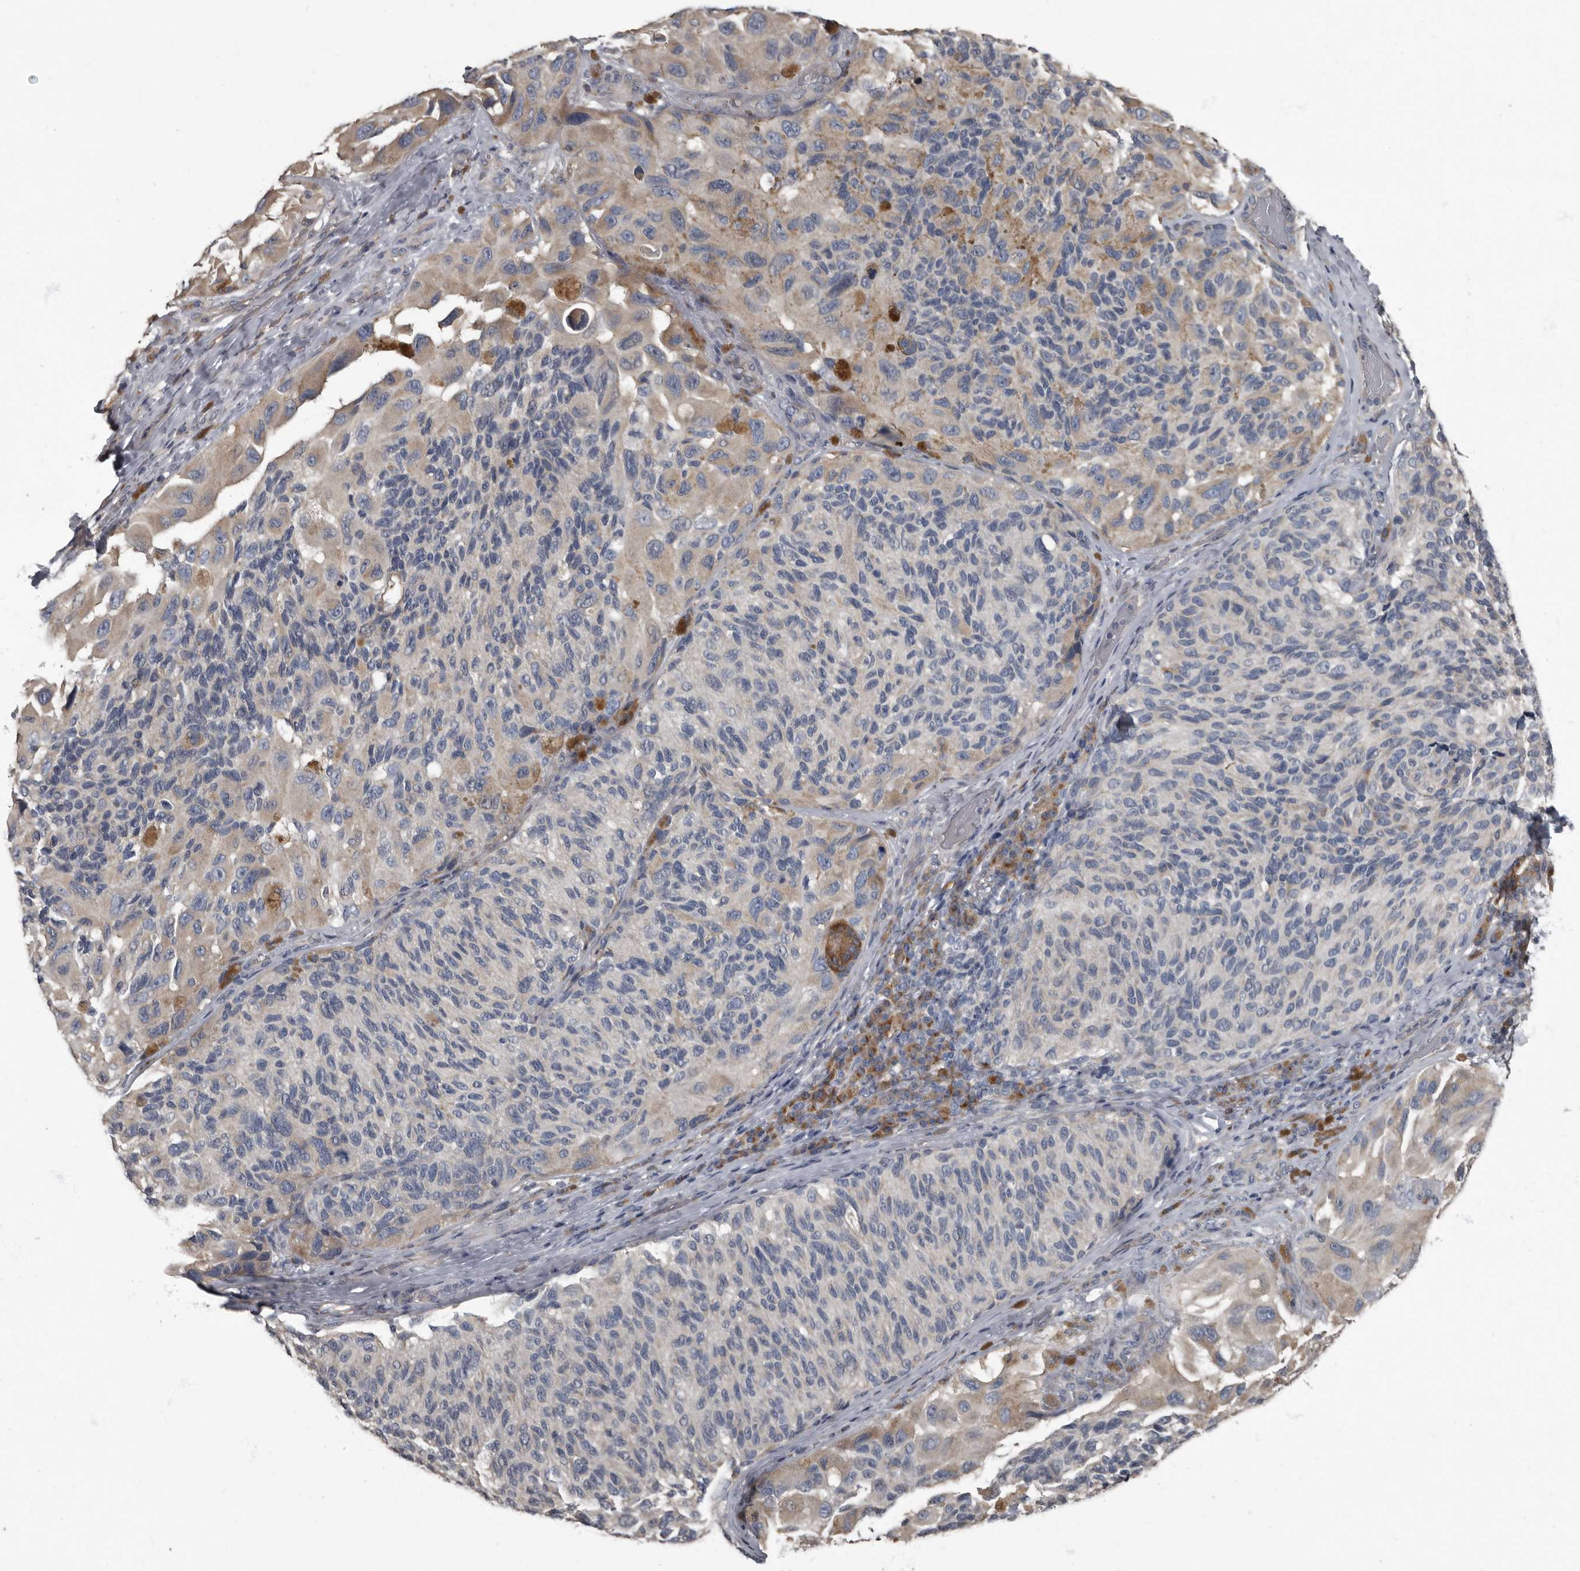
{"staining": {"intensity": "weak", "quantity": "<25%", "location": "cytoplasmic/membranous"}, "tissue": "melanoma", "cell_type": "Tumor cells", "image_type": "cancer", "snomed": [{"axis": "morphology", "description": "Malignant melanoma, NOS"}, {"axis": "topography", "description": "Skin"}], "caption": "This is an immunohistochemistry micrograph of melanoma. There is no expression in tumor cells.", "gene": "TPD52L1", "patient": {"sex": "female", "age": 73}}